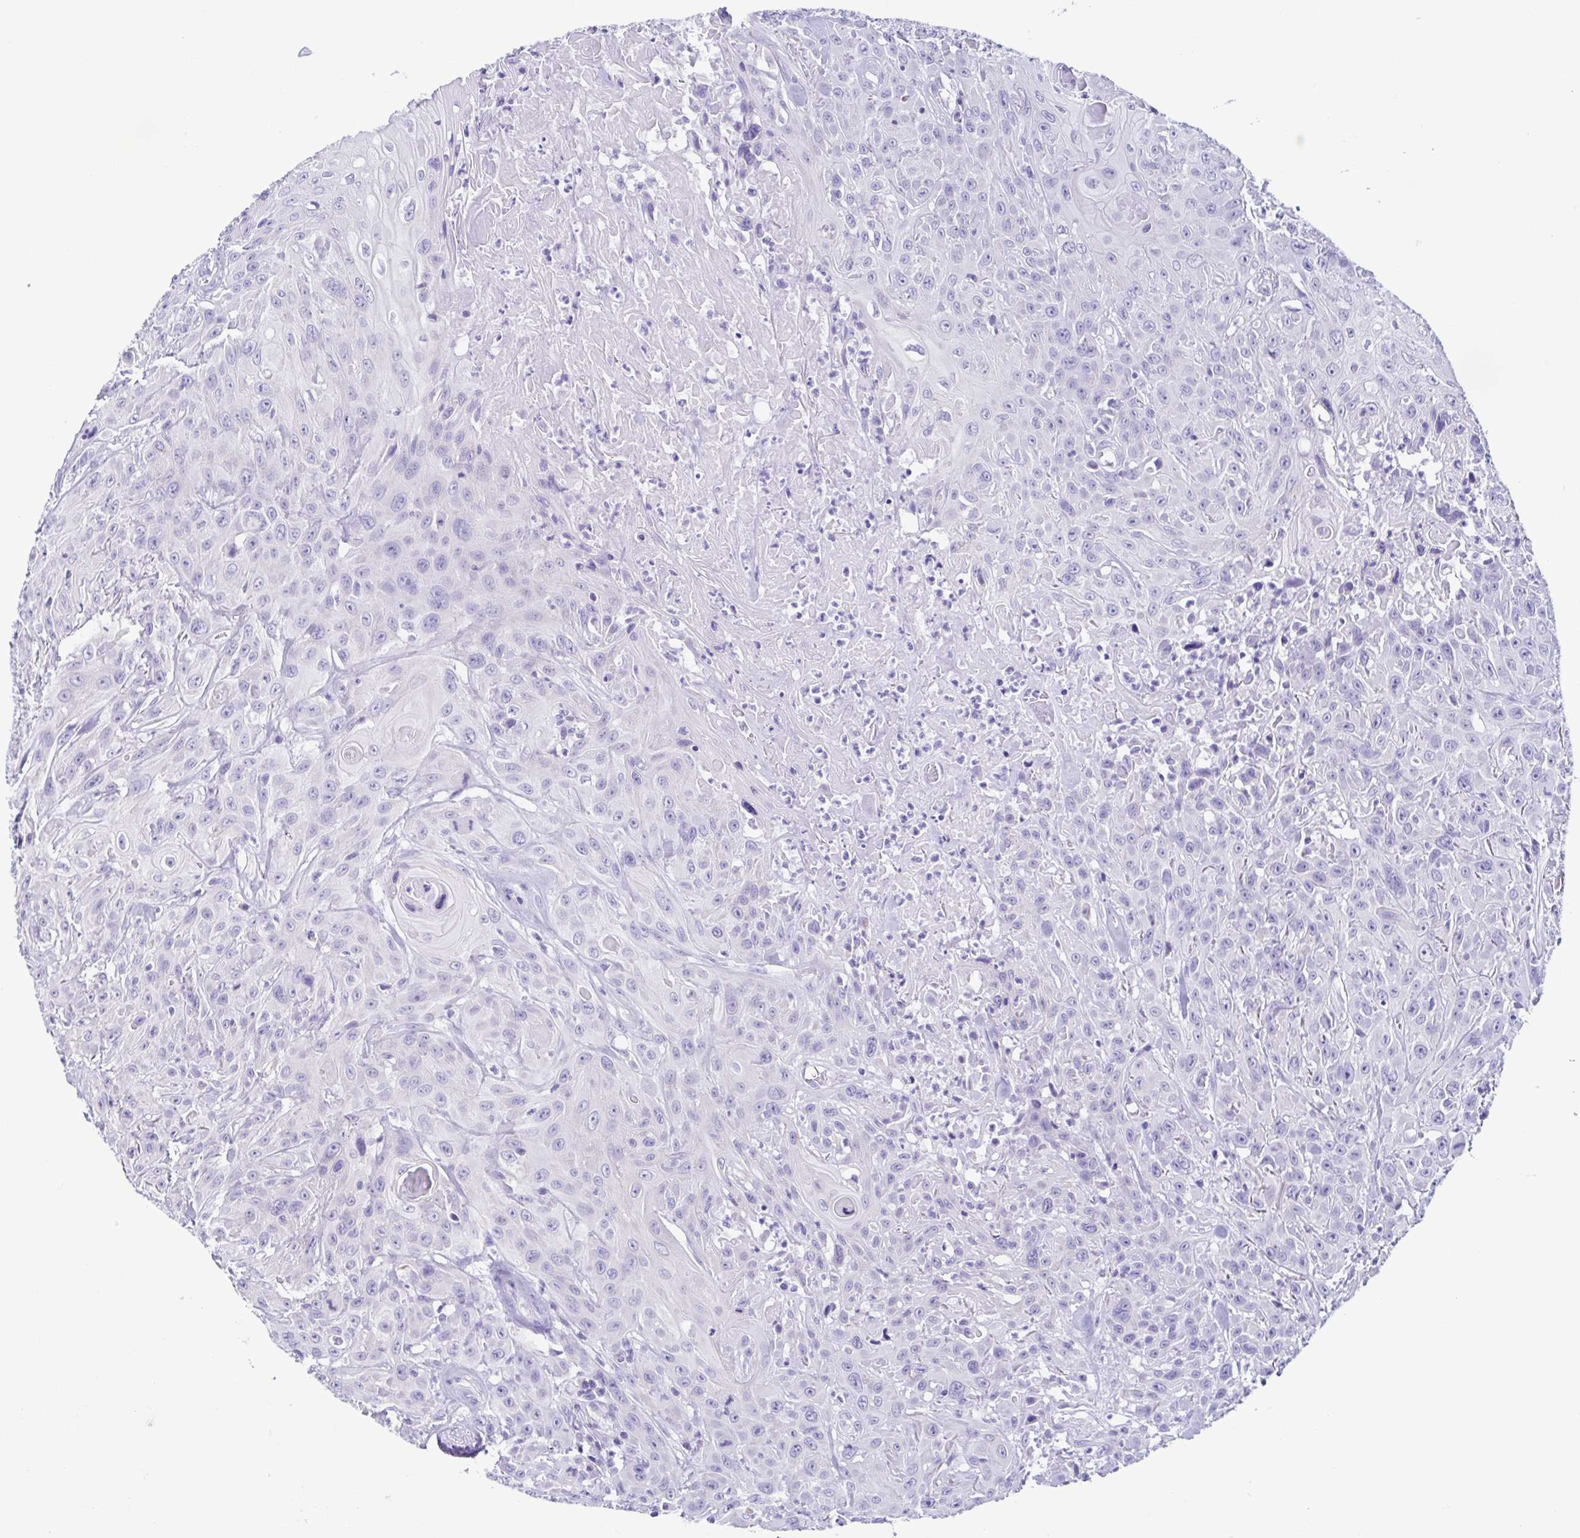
{"staining": {"intensity": "negative", "quantity": "none", "location": "none"}, "tissue": "head and neck cancer", "cell_type": "Tumor cells", "image_type": "cancer", "snomed": [{"axis": "morphology", "description": "Squamous cell carcinoma, NOS"}, {"axis": "topography", "description": "Skin"}, {"axis": "topography", "description": "Head-Neck"}], "caption": "Tumor cells show no significant expression in squamous cell carcinoma (head and neck).", "gene": "ACTRT3", "patient": {"sex": "male", "age": 80}}